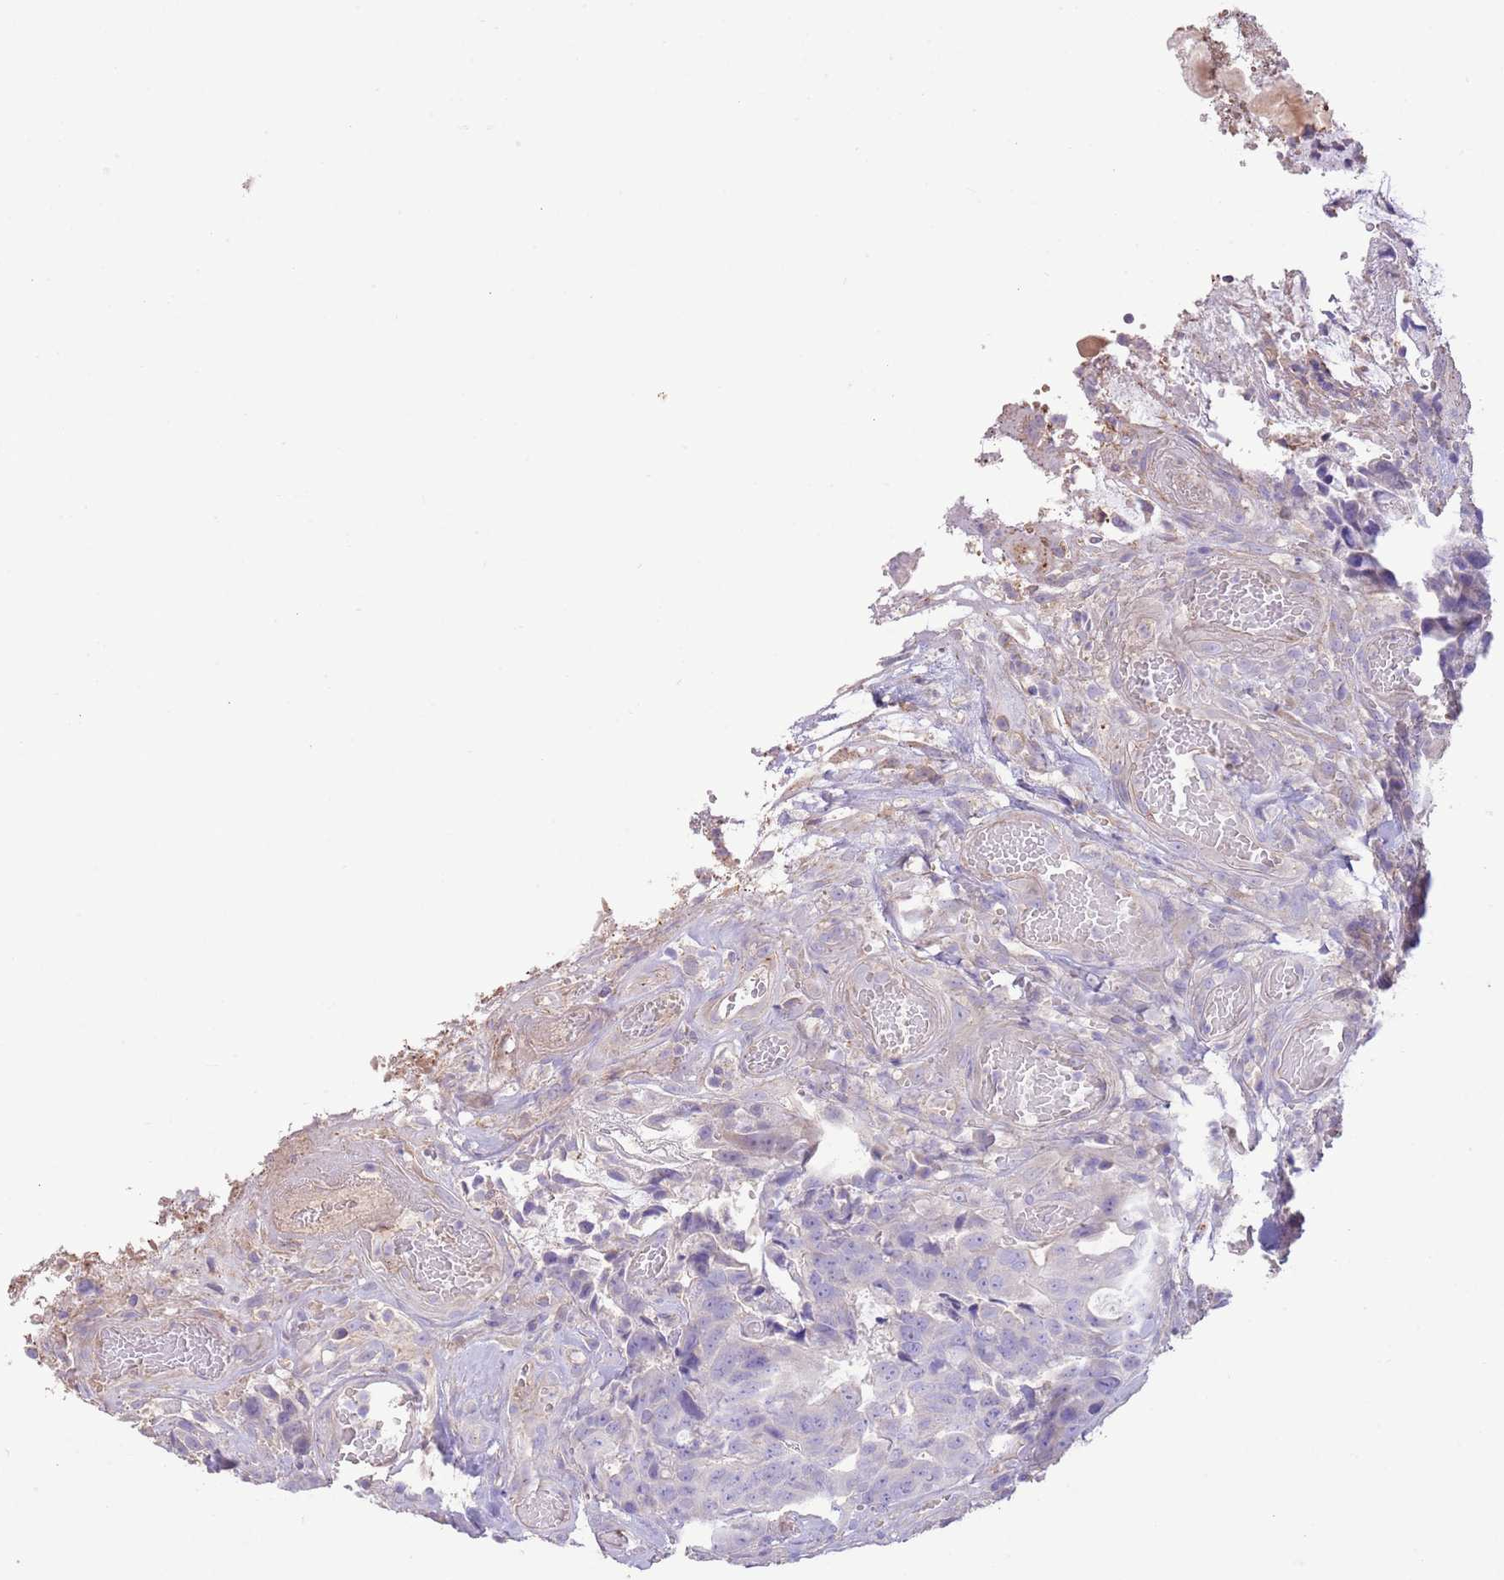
{"staining": {"intensity": "negative", "quantity": "none", "location": "none"}, "tissue": "colorectal cancer", "cell_type": "Tumor cells", "image_type": "cancer", "snomed": [{"axis": "morphology", "description": "Adenocarcinoma, NOS"}, {"axis": "topography", "description": "Colon"}], "caption": "A micrograph of adenocarcinoma (colorectal) stained for a protein shows no brown staining in tumor cells.", "gene": "SFTPA1", "patient": {"sex": "female", "age": 82}}